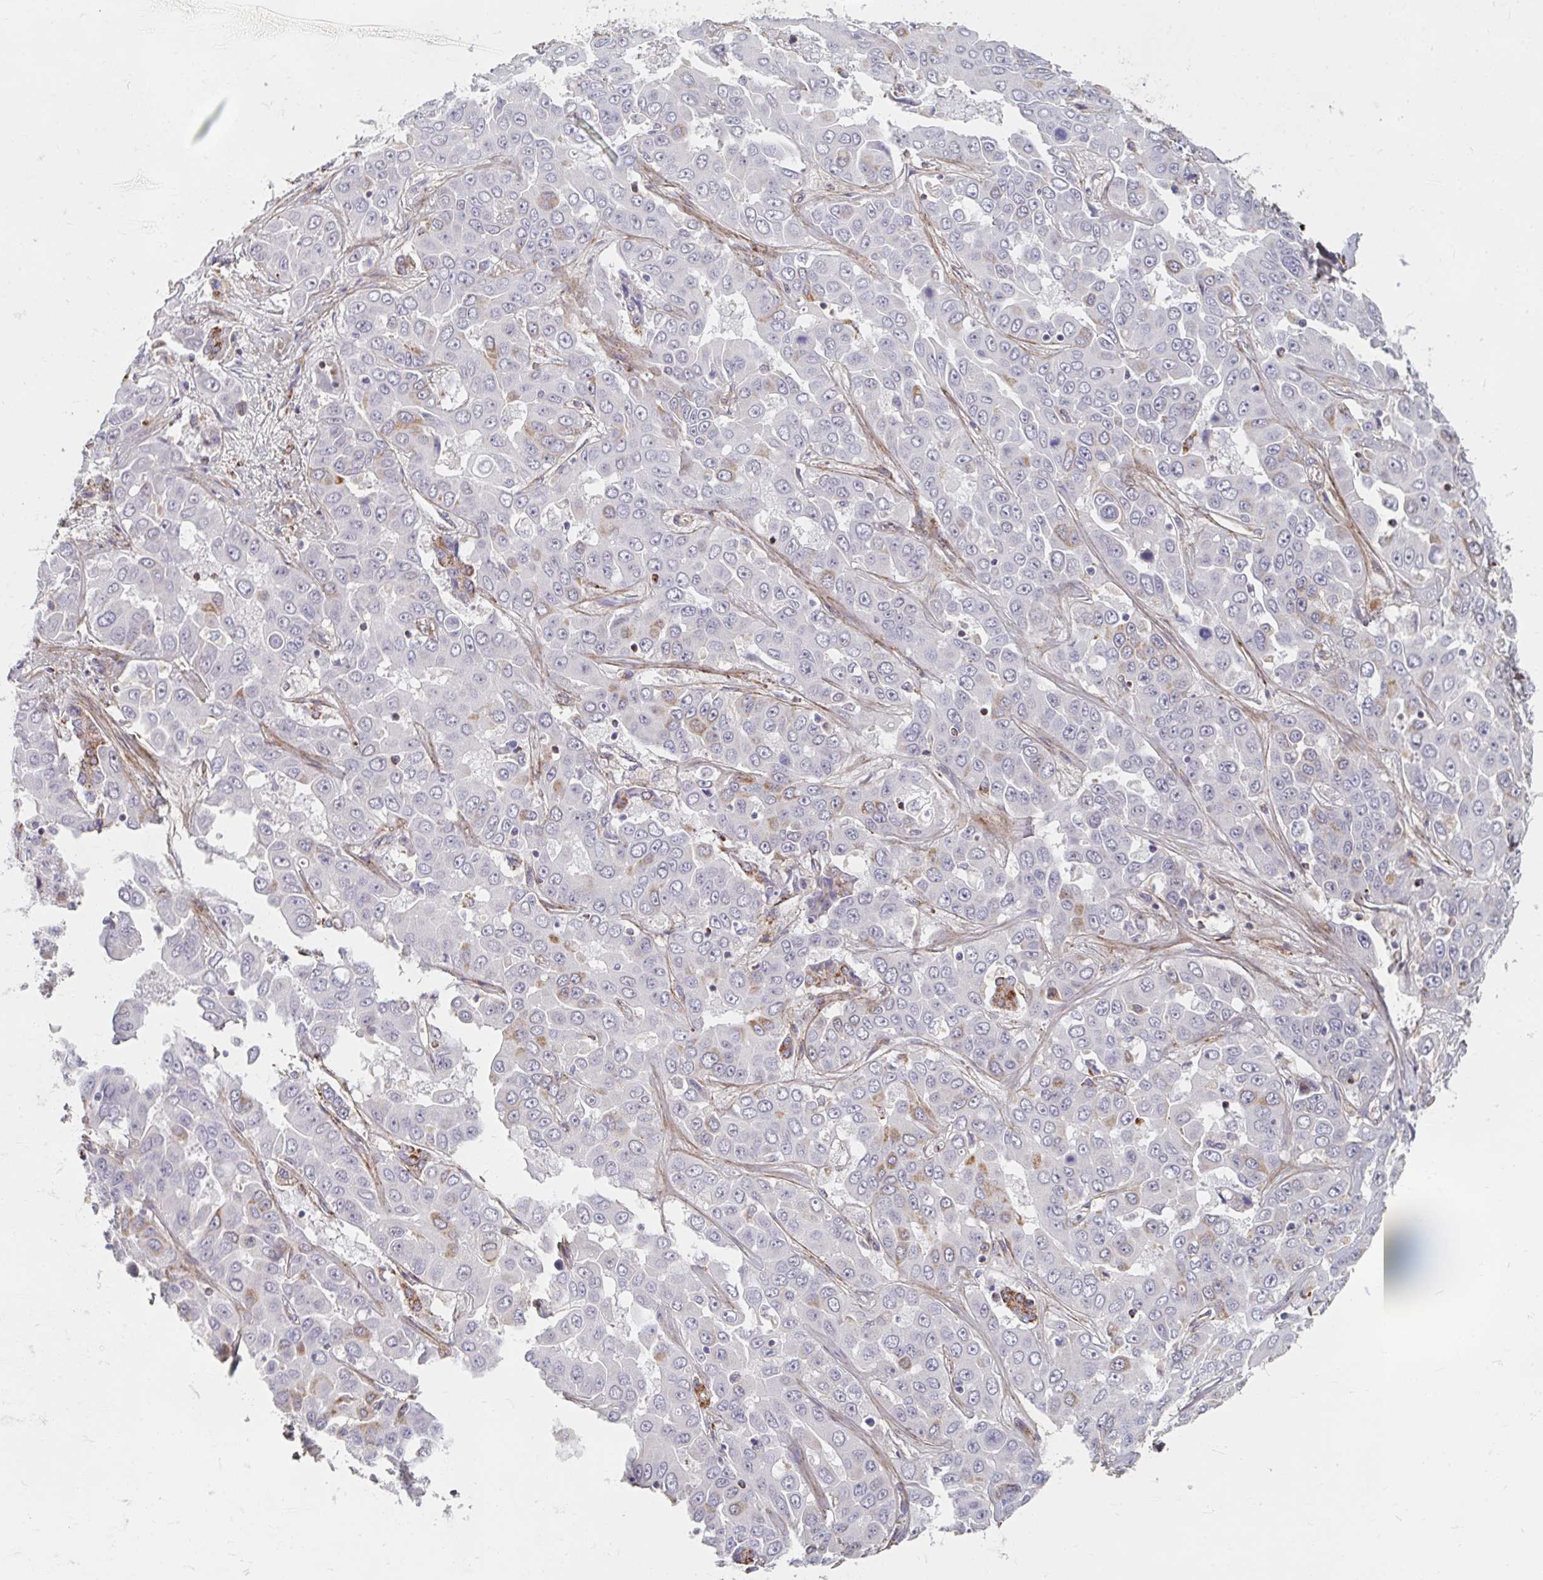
{"staining": {"intensity": "moderate", "quantity": "<25%", "location": "cytoplasmic/membranous"}, "tissue": "liver cancer", "cell_type": "Tumor cells", "image_type": "cancer", "snomed": [{"axis": "morphology", "description": "Cholangiocarcinoma"}, {"axis": "topography", "description": "Liver"}], "caption": "Tumor cells exhibit low levels of moderate cytoplasmic/membranous expression in about <25% of cells in liver cancer (cholangiocarcinoma).", "gene": "MAVS", "patient": {"sex": "female", "age": 52}}